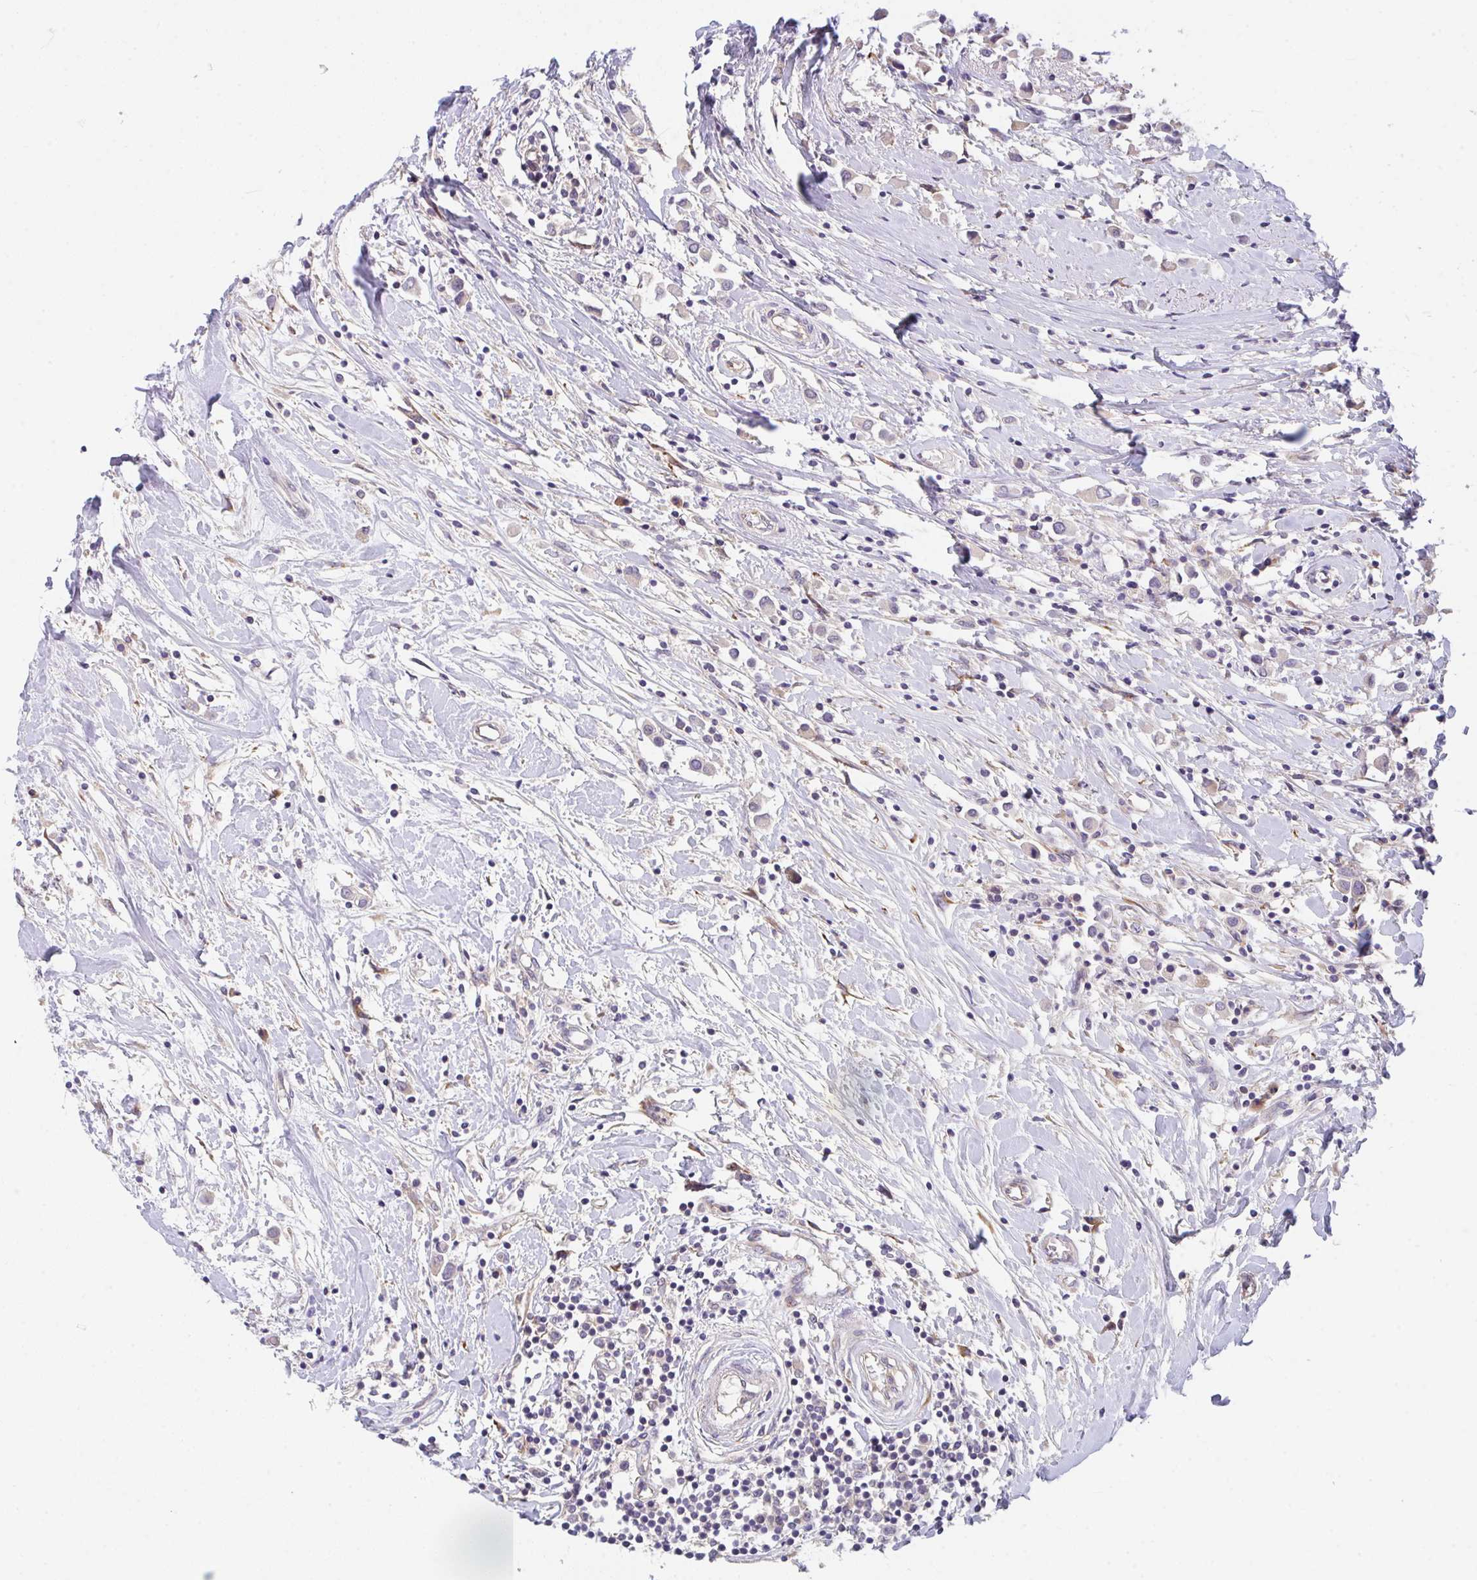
{"staining": {"intensity": "negative", "quantity": "none", "location": "none"}, "tissue": "breast cancer", "cell_type": "Tumor cells", "image_type": "cancer", "snomed": [{"axis": "morphology", "description": "Duct carcinoma"}, {"axis": "topography", "description": "Breast"}], "caption": "Photomicrograph shows no significant protein positivity in tumor cells of breast cancer.", "gene": "TSPAN31", "patient": {"sex": "female", "age": 61}}